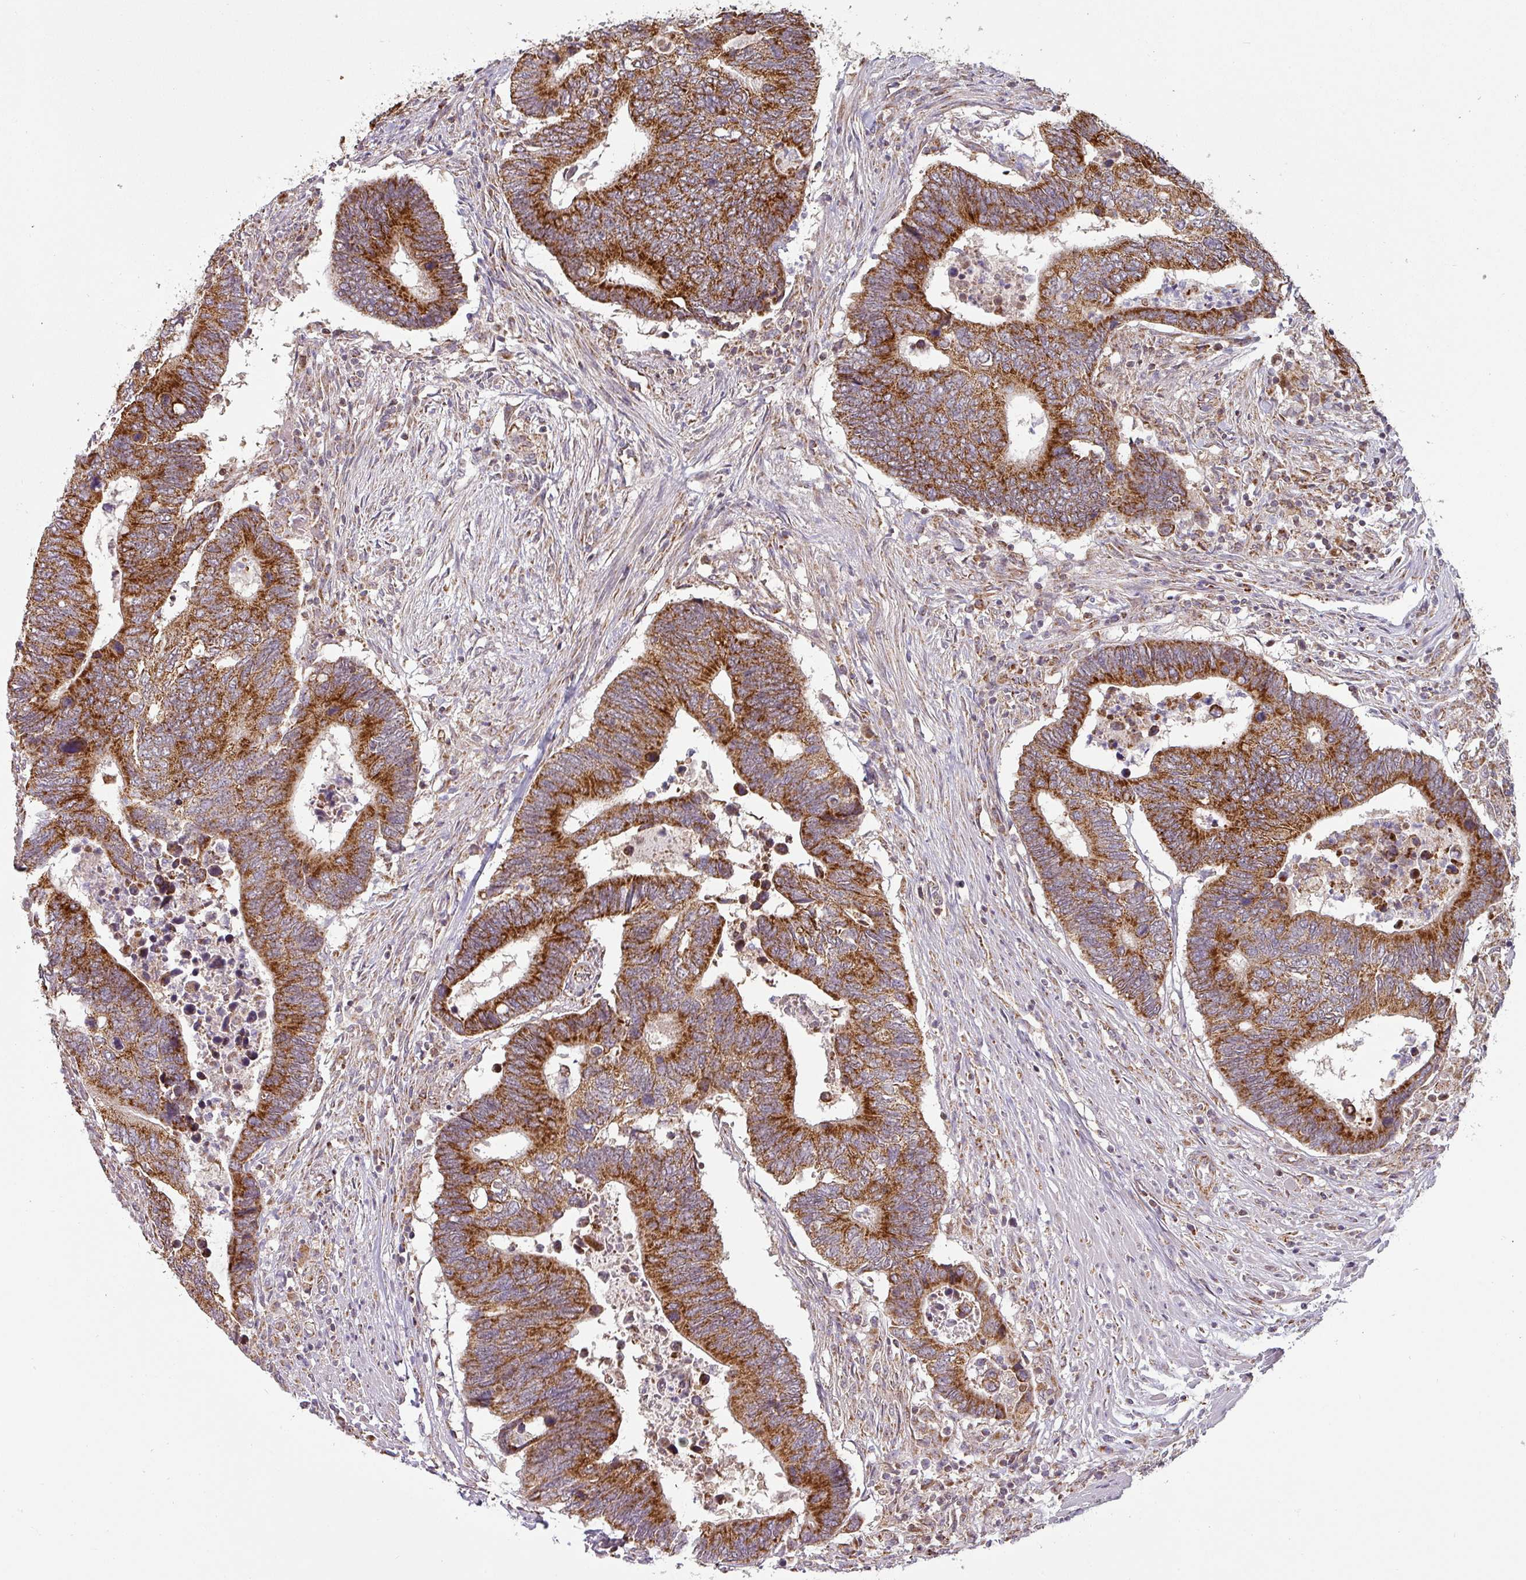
{"staining": {"intensity": "strong", "quantity": ">75%", "location": "cytoplasmic/membranous"}, "tissue": "colorectal cancer", "cell_type": "Tumor cells", "image_type": "cancer", "snomed": [{"axis": "morphology", "description": "Adenocarcinoma, NOS"}, {"axis": "topography", "description": "Colon"}], "caption": "Colorectal cancer stained with a brown dye demonstrates strong cytoplasmic/membranous positive staining in approximately >75% of tumor cells.", "gene": "MRPS16", "patient": {"sex": "male", "age": 87}}